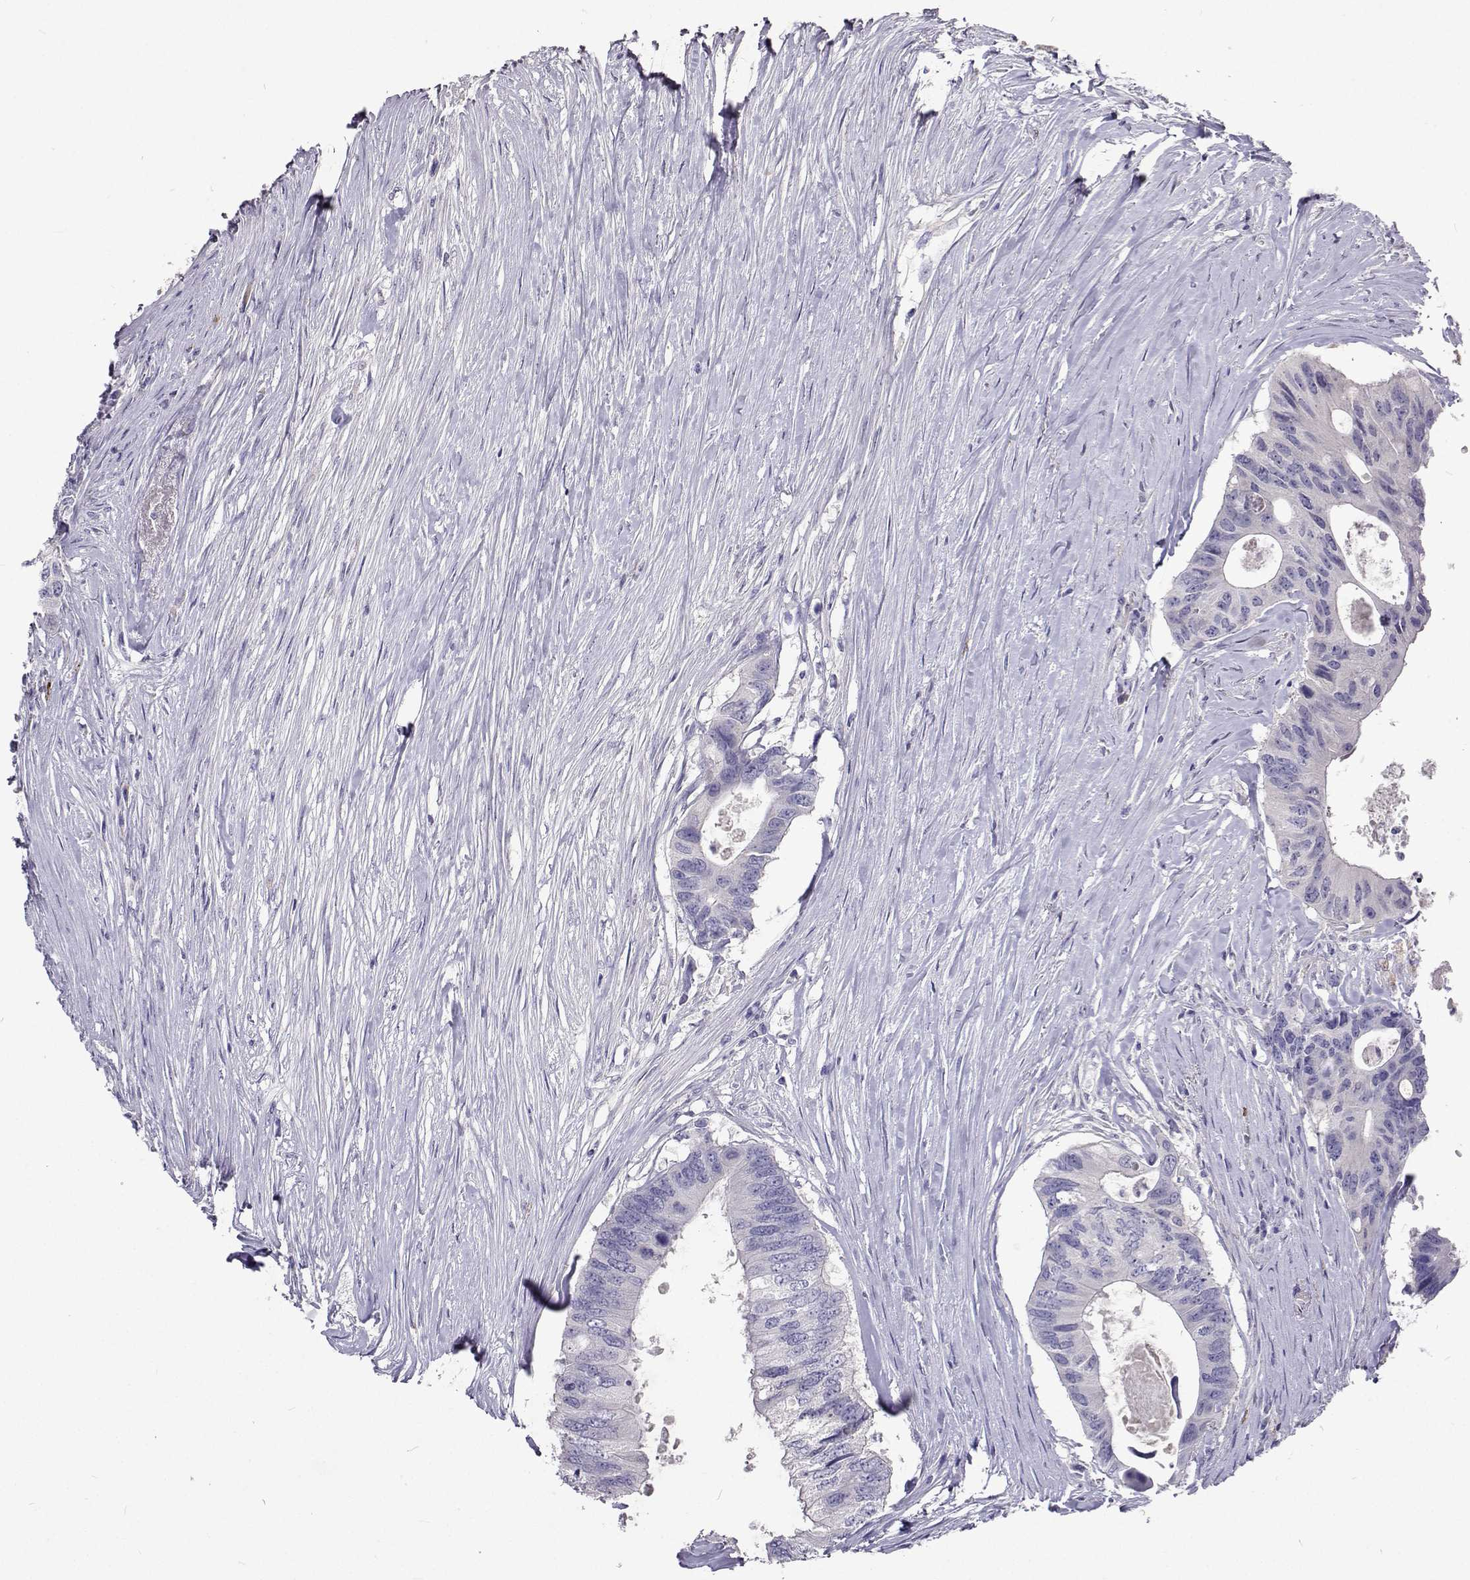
{"staining": {"intensity": "negative", "quantity": "none", "location": "none"}, "tissue": "colorectal cancer", "cell_type": "Tumor cells", "image_type": "cancer", "snomed": [{"axis": "morphology", "description": "Adenocarcinoma, NOS"}, {"axis": "topography", "description": "Colon"}], "caption": "Immunohistochemistry histopathology image of human colorectal cancer stained for a protein (brown), which shows no staining in tumor cells.", "gene": "CFAP44", "patient": {"sex": "male", "age": 71}}